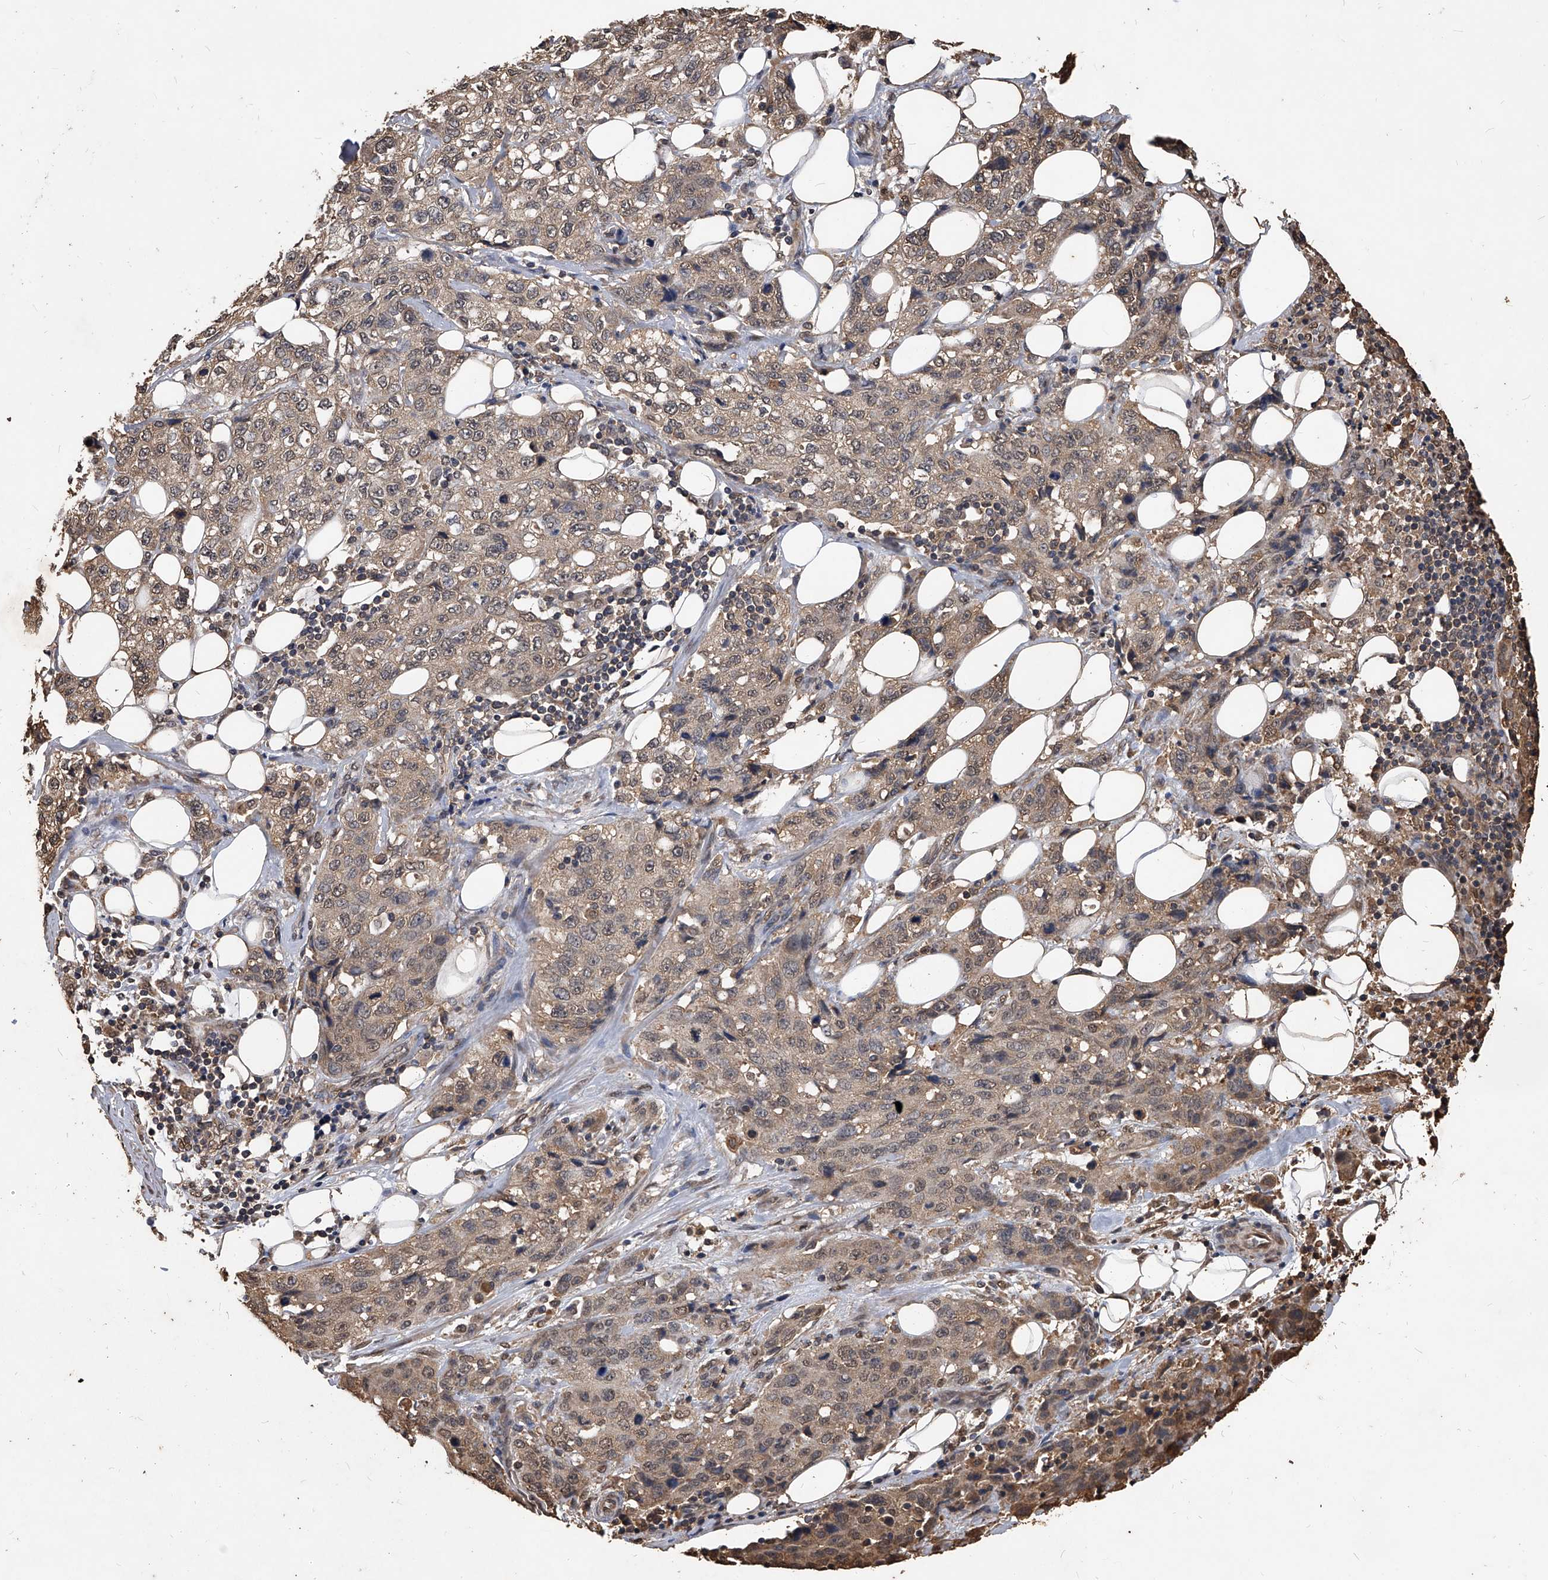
{"staining": {"intensity": "weak", "quantity": ">75%", "location": "cytoplasmic/membranous"}, "tissue": "stomach cancer", "cell_type": "Tumor cells", "image_type": "cancer", "snomed": [{"axis": "morphology", "description": "Adenocarcinoma, NOS"}, {"axis": "topography", "description": "Stomach"}], "caption": "Human stomach adenocarcinoma stained with a protein marker demonstrates weak staining in tumor cells.", "gene": "FBXL4", "patient": {"sex": "male", "age": 48}}